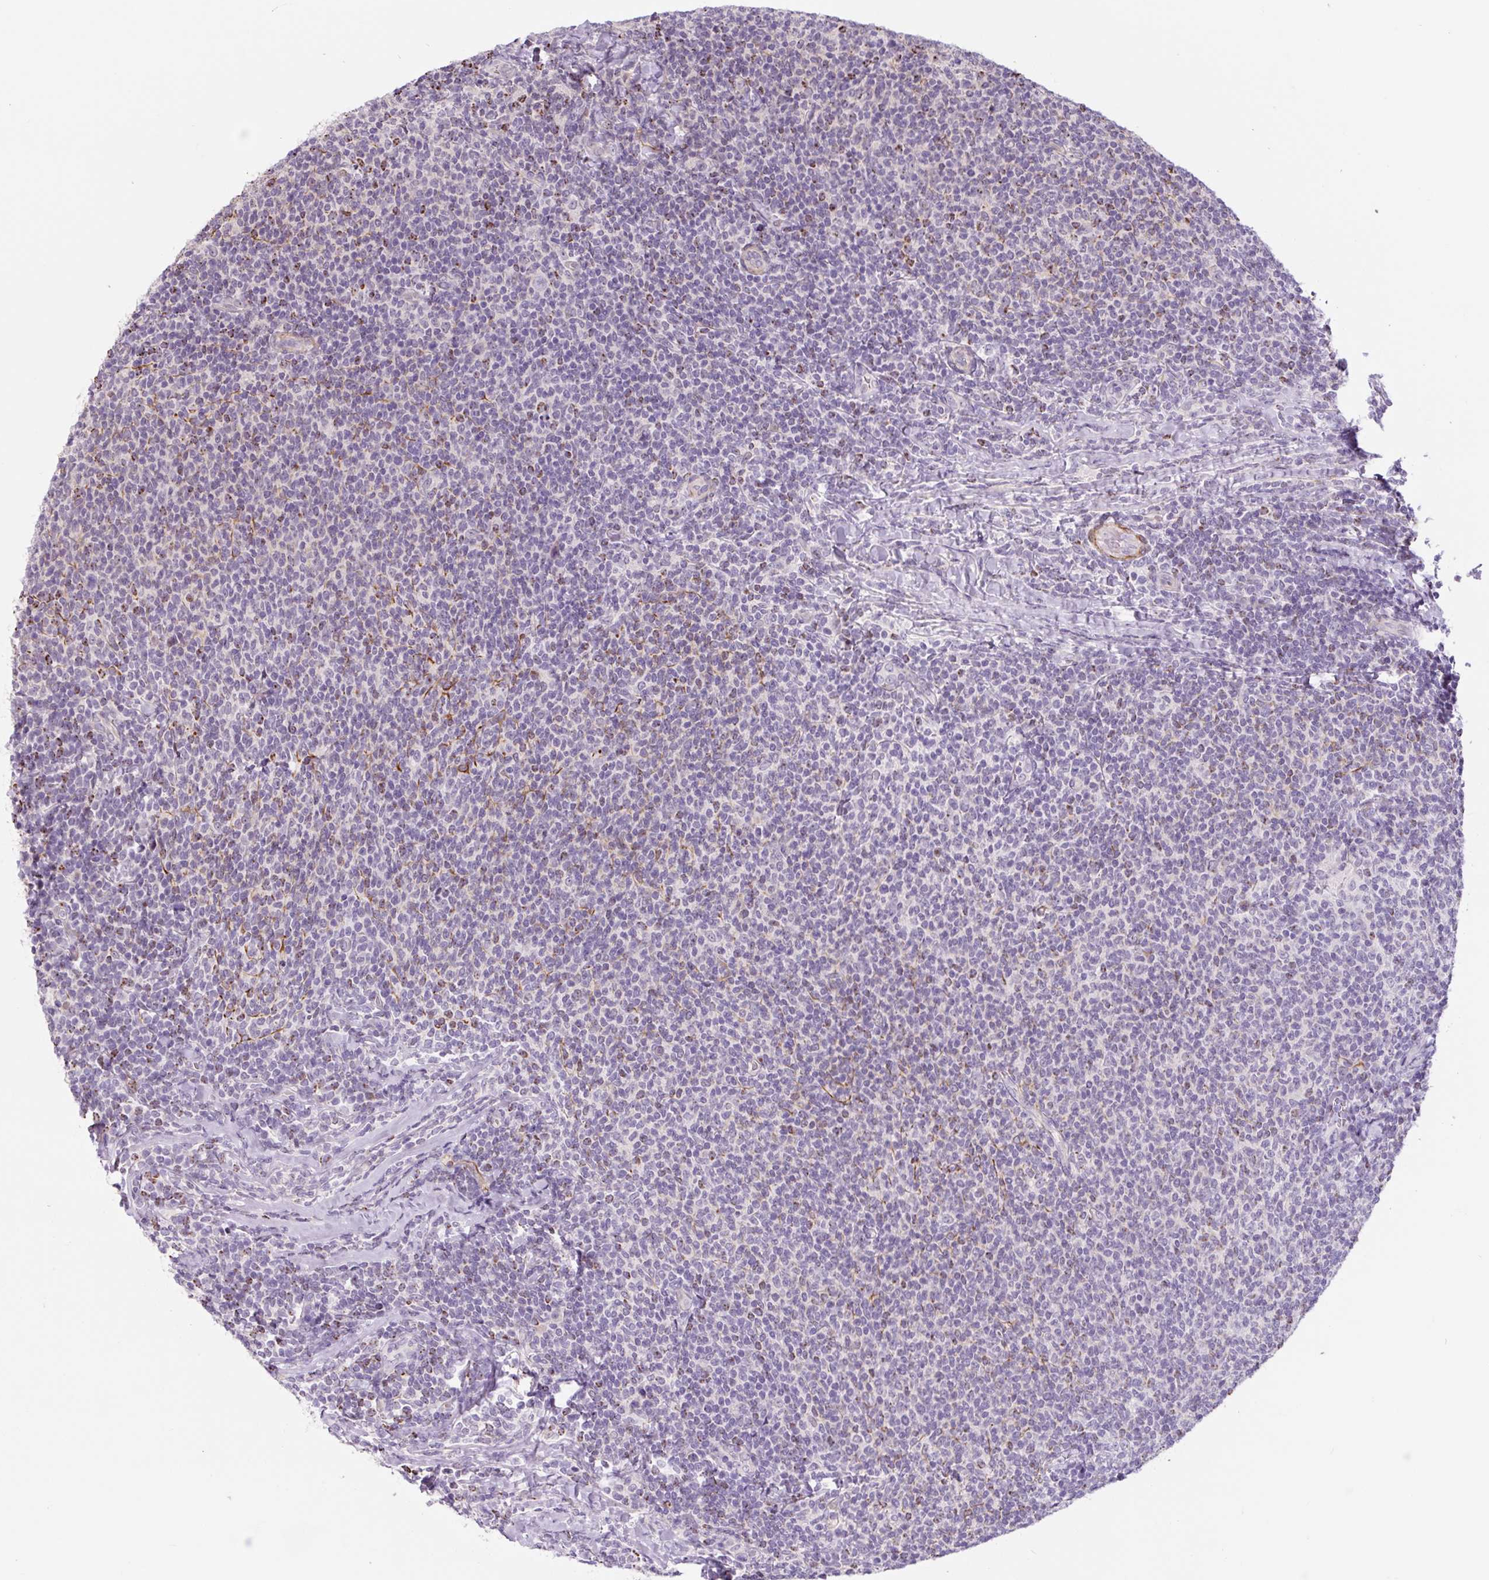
{"staining": {"intensity": "negative", "quantity": "none", "location": "none"}, "tissue": "lymphoma", "cell_type": "Tumor cells", "image_type": "cancer", "snomed": [{"axis": "morphology", "description": "Malignant lymphoma, non-Hodgkin's type, Low grade"}, {"axis": "topography", "description": "Lymph node"}], "caption": "DAB immunohistochemical staining of human low-grade malignant lymphoma, non-Hodgkin's type displays no significant staining in tumor cells.", "gene": "CCL25", "patient": {"sex": "male", "age": 52}}